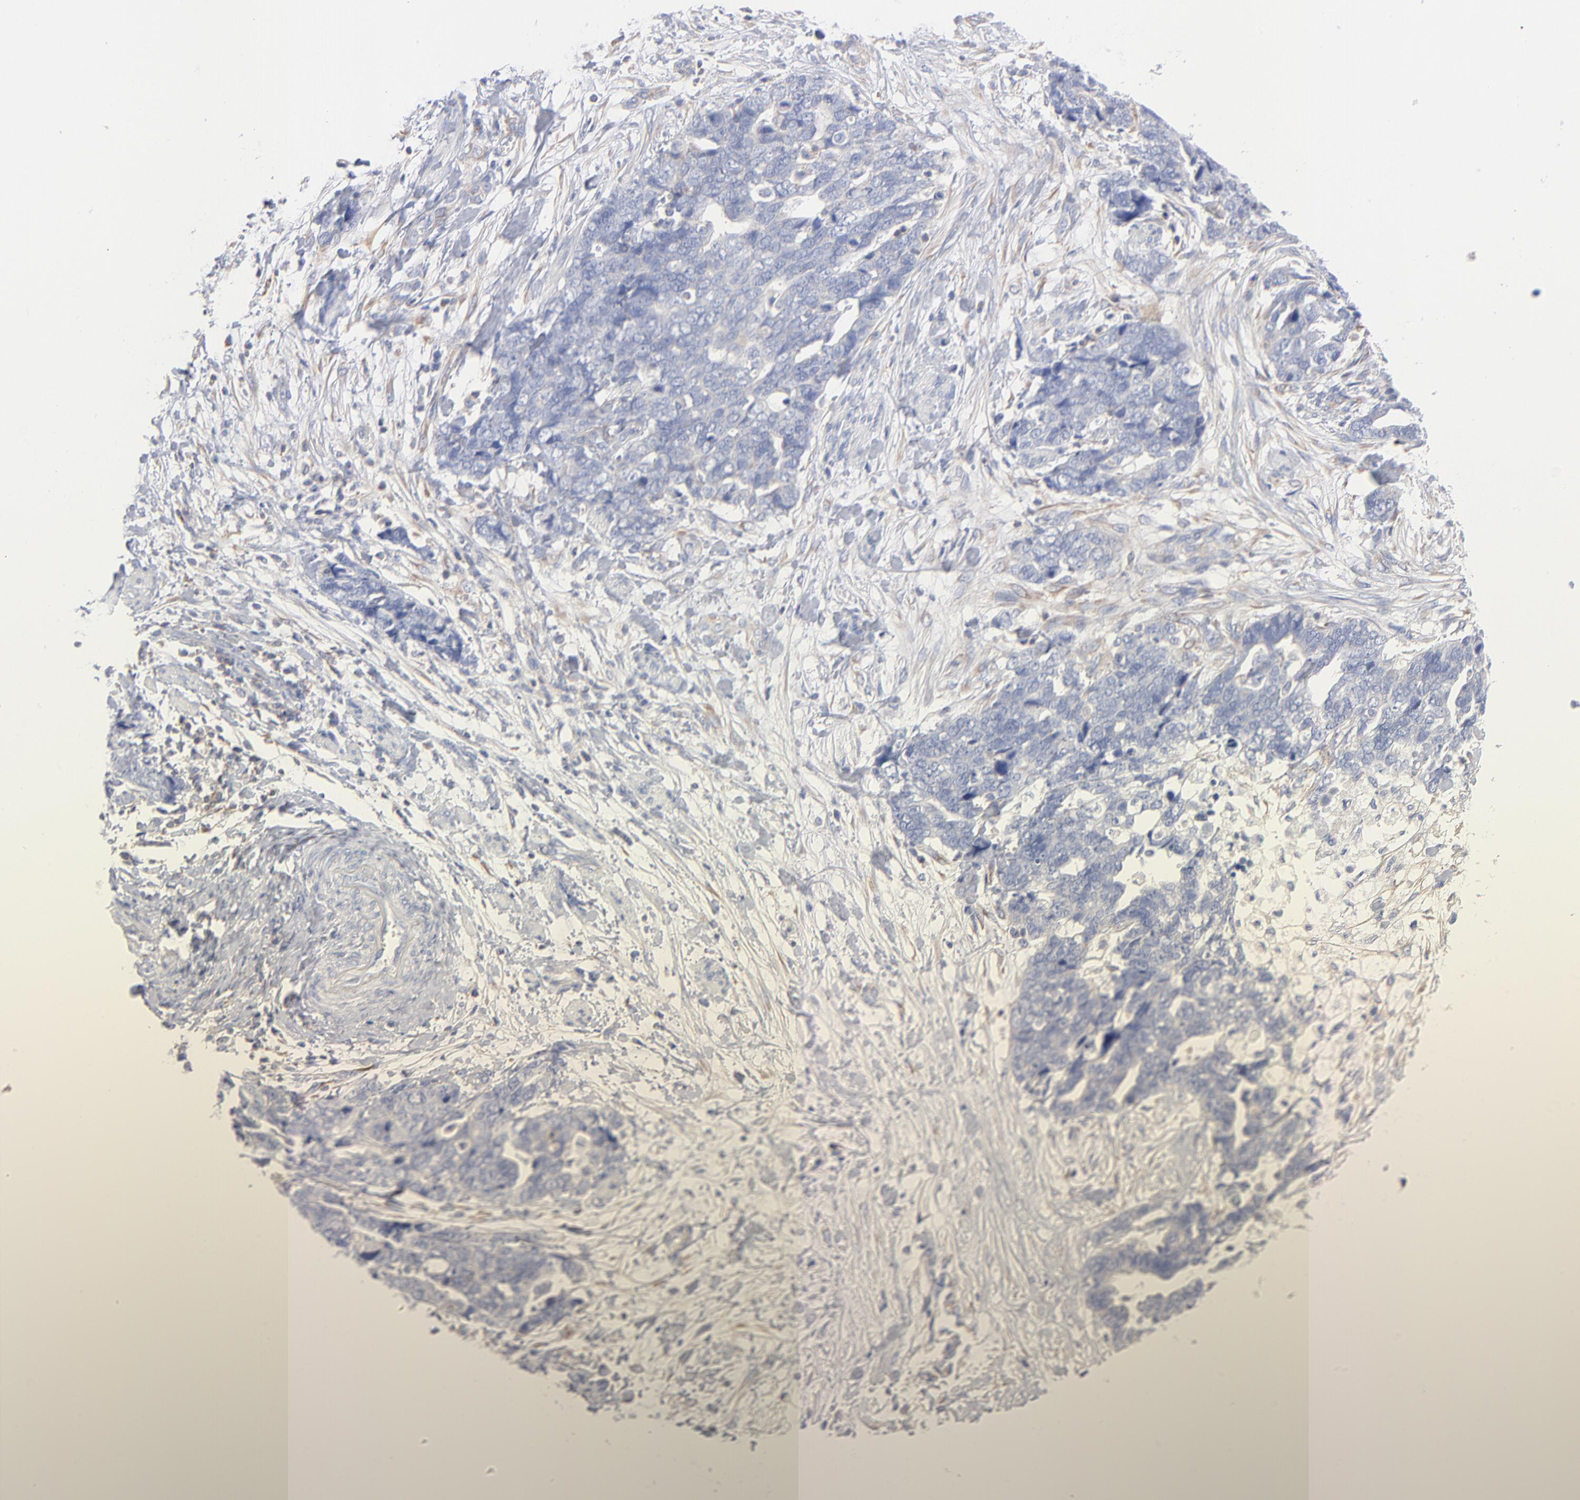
{"staining": {"intensity": "negative", "quantity": "none", "location": "none"}, "tissue": "ovarian cancer", "cell_type": "Tumor cells", "image_type": "cancer", "snomed": [{"axis": "morphology", "description": "Normal tissue, NOS"}, {"axis": "morphology", "description": "Cystadenocarcinoma, serous, NOS"}, {"axis": "topography", "description": "Fallopian tube"}, {"axis": "topography", "description": "Ovary"}], "caption": "This is a photomicrograph of IHC staining of ovarian serous cystadenocarcinoma, which shows no expression in tumor cells. (DAB (3,3'-diaminobenzidine) IHC visualized using brightfield microscopy, high magnification).", "gene": "SEPTIN6", "patient": {"sex": "female", "age": 56}}